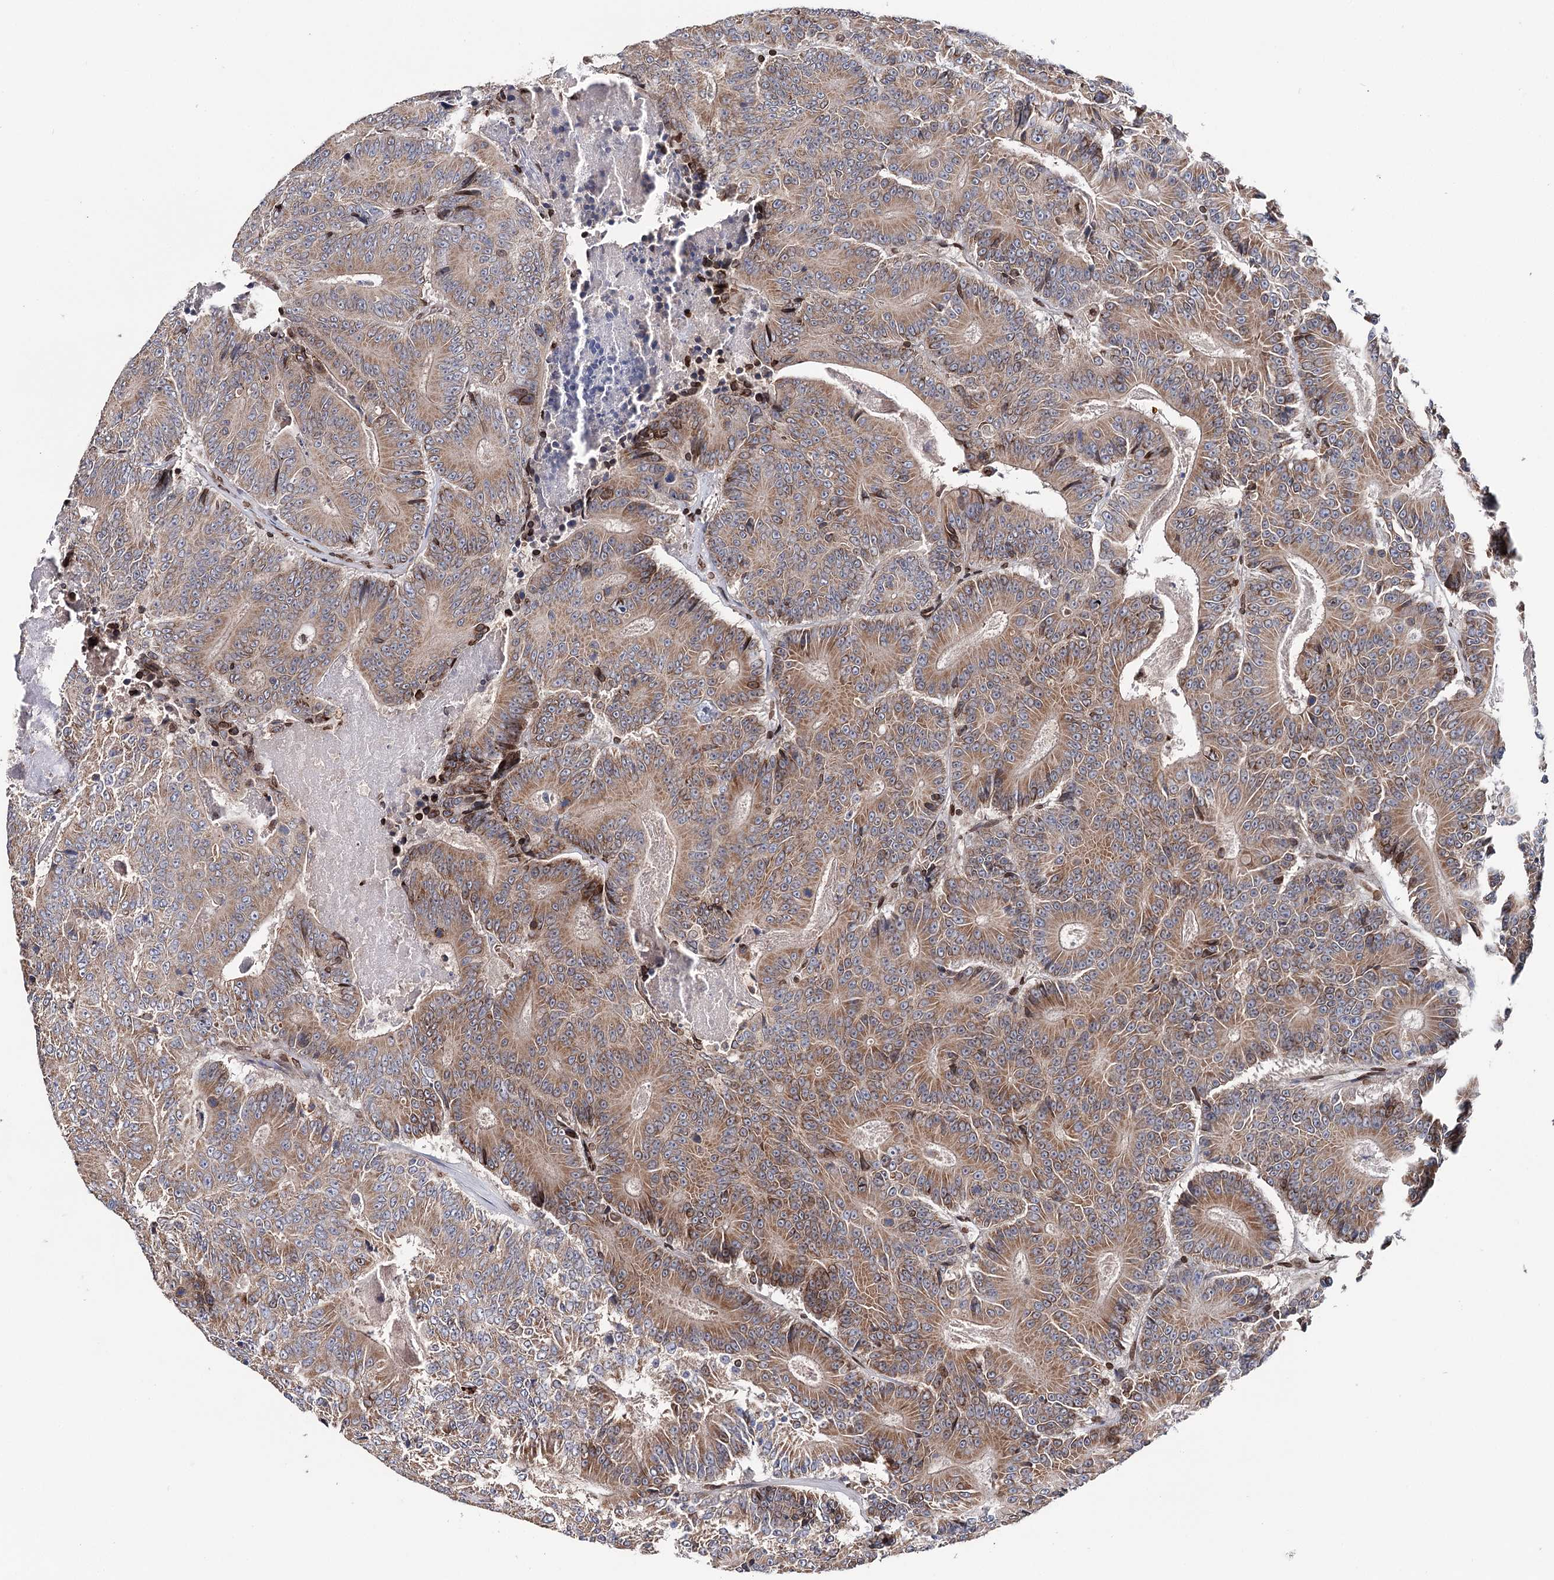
{"staining": {"intensity": "moderate", "quantity": ">75%", "location": "cytoplasmic/membranous"}, "tissue": "colorectal cancer", "cell_type": "Tumor cells", "image_type": "cancer", "snomed": [{"axis": "morphology", "description": "Adenocarcinoma, NOS"}, {"axis": "topography", "description": "Colon"}], "caption": "Immunohistochemical staining of human colorectal cancer (adenocarcinoma) displays medium levels of moderate cytoplasmic/membranous protein positivity in approximately >75% of tumor cells.", "gene": "CFAP46", "patient": {"sex": "male", "age": 83}}